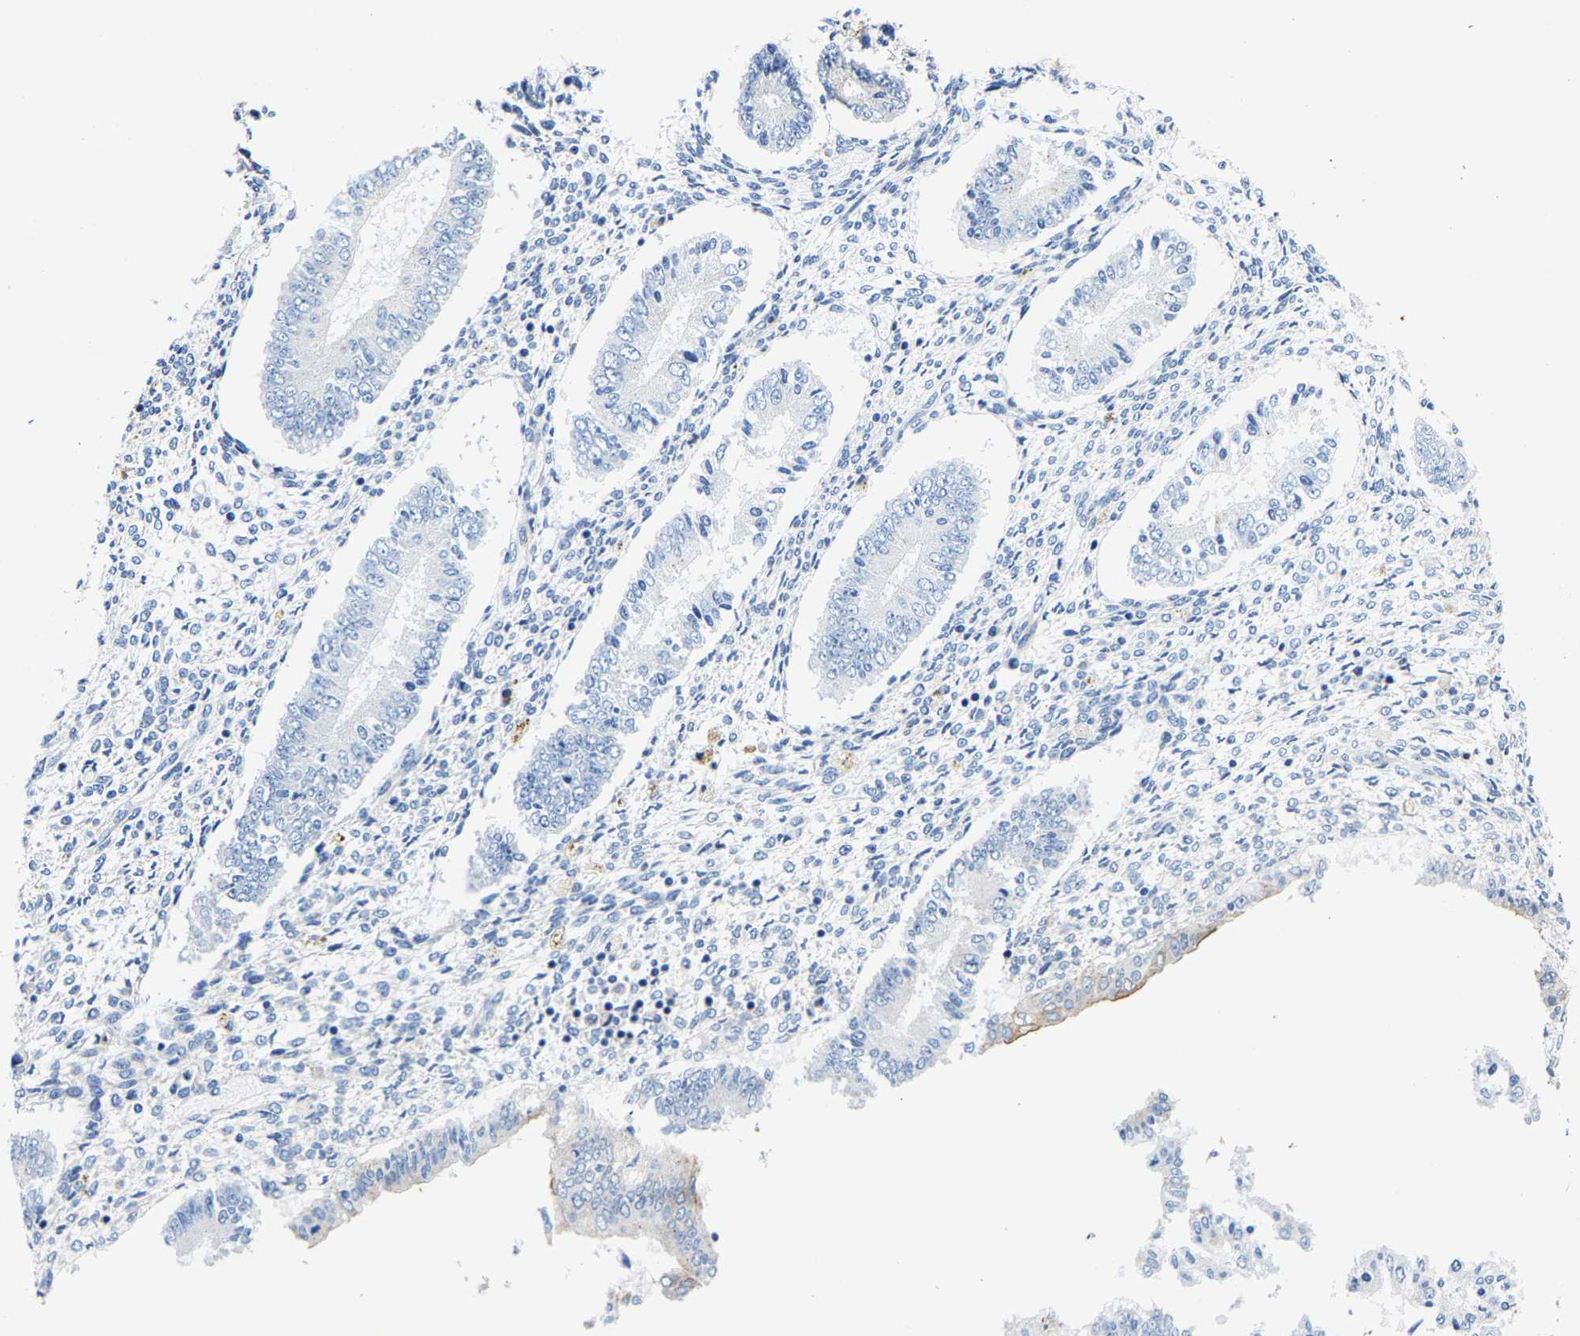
{"staining": {"intensity": "negative", "quantity": "none", "location": "none"}, "tissue": "endometrium", "cell_type": "Cells in endometrial stroma", "image_type": "normal", "snomed": [{"axis": "morphology", "description": "Normal tissue, NOS"}, {"axis": "topography", "description": "Endometrium"}], "caption": "High magnification brightfield microscopy of benign endometrium stained with DAB (brown) and counterstained with hematoxylin (blue): cells in endometrial stroma show no significant positivity. The staining was performed using DAB (3,3'-diaminobenzidine) to visualize the protein expression in brown, while the nuclei were stained in blue with hematoxylin (Magnification: 20x).", "gene": "MMEL1", "patient": {"sex": "female", "age": 42}}